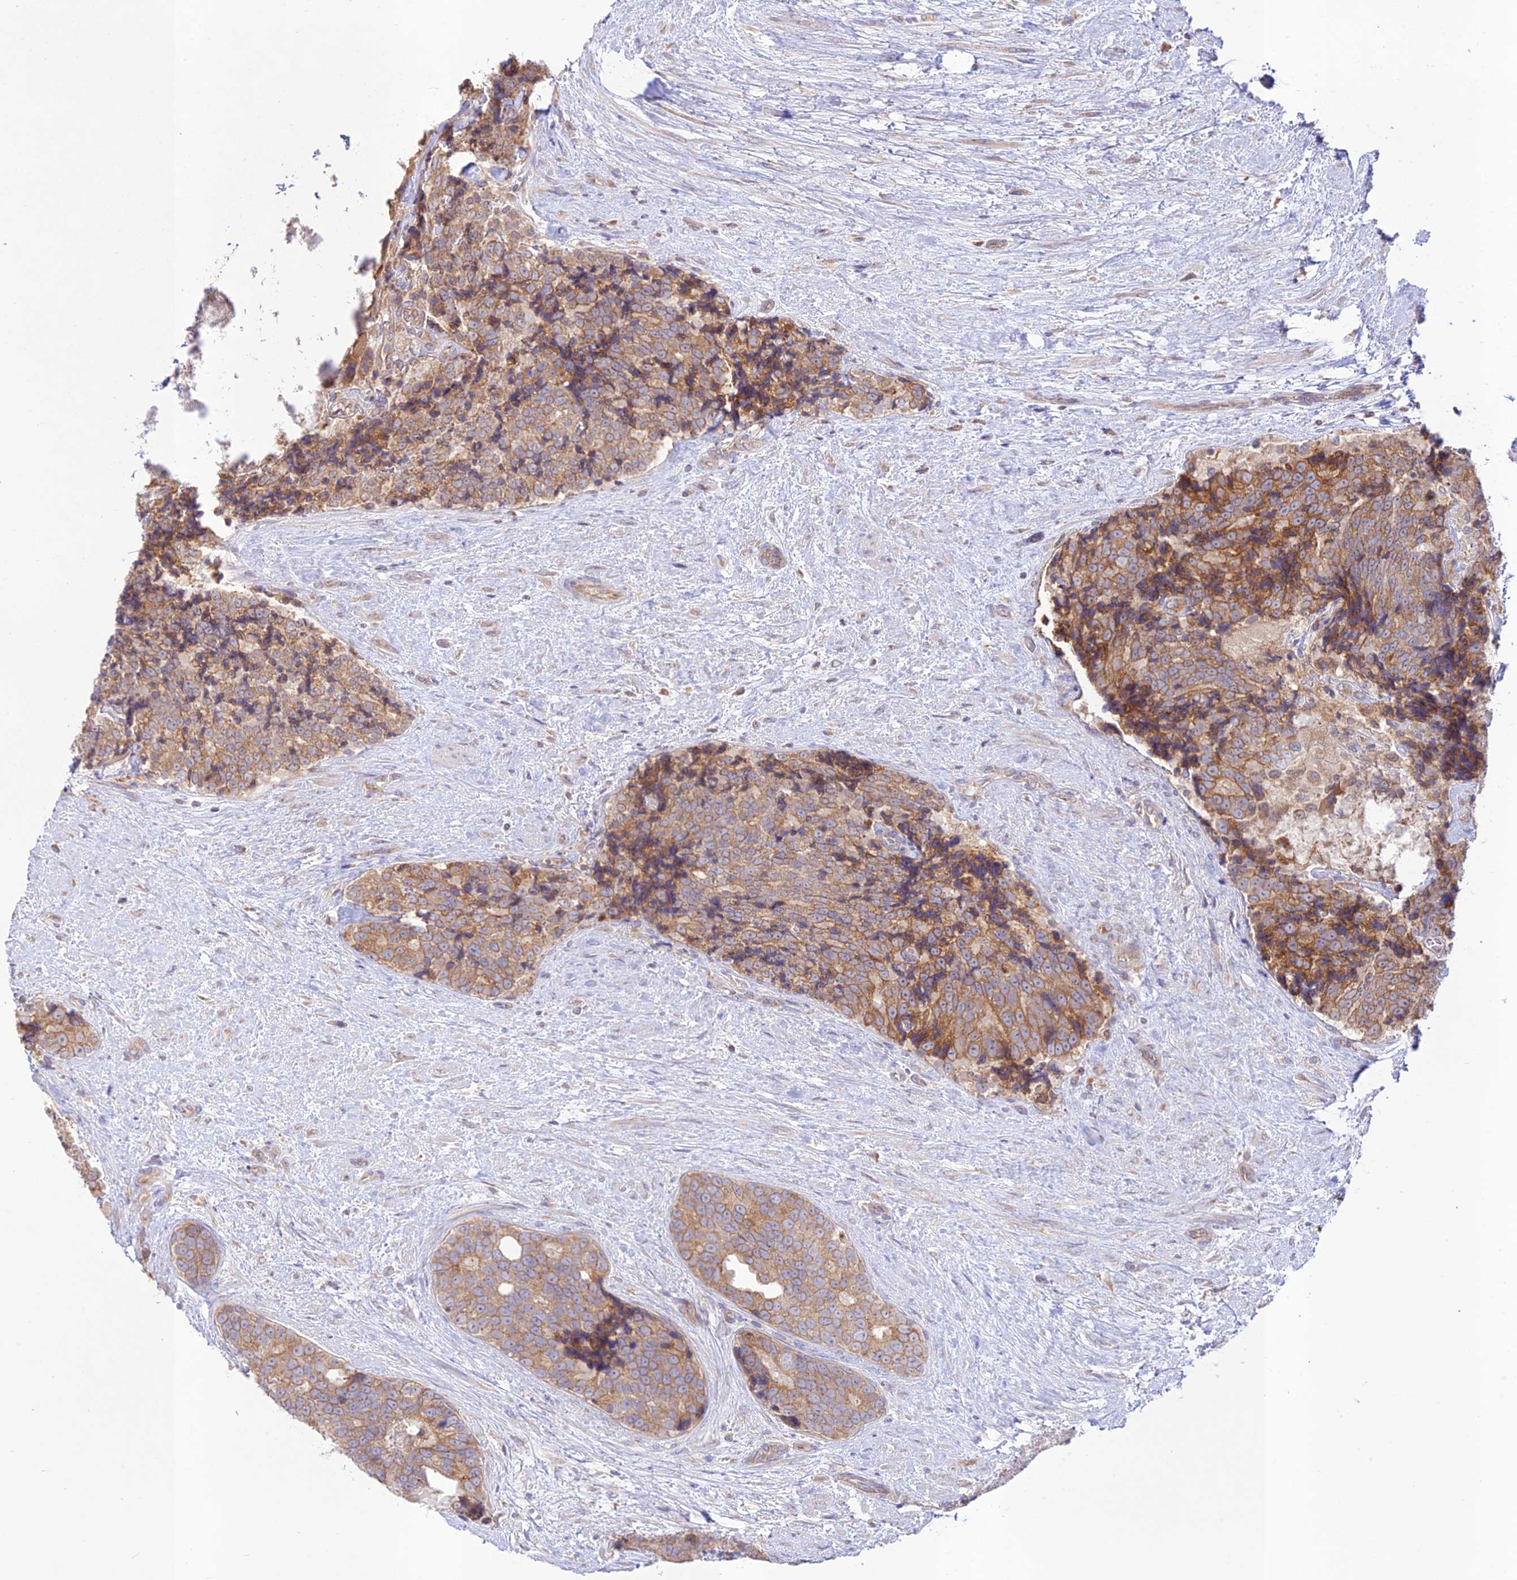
{"staining": {"intensity": "moderate", "quantity": ">75%", "location": "cytoplasmic/membranous"}, "tissue": "prostate cancer", "cell_type": "Tumor cells", "image_type": "cancer", "snomed": [{"axis": "morphology", "description": "Adenocarcinoma, High grade"}, {"axis": "topography", "description": "Prostate"}], "caption": "Immunohistochemical staining of adenocarcinoma (high-grade) (prostate) exhibits moderate cytoplasmic/membranous protein staining in approximately >75% of tumor cells.", "gene": "TMEM259", "patient": {"sex": "male", "age": 70}}